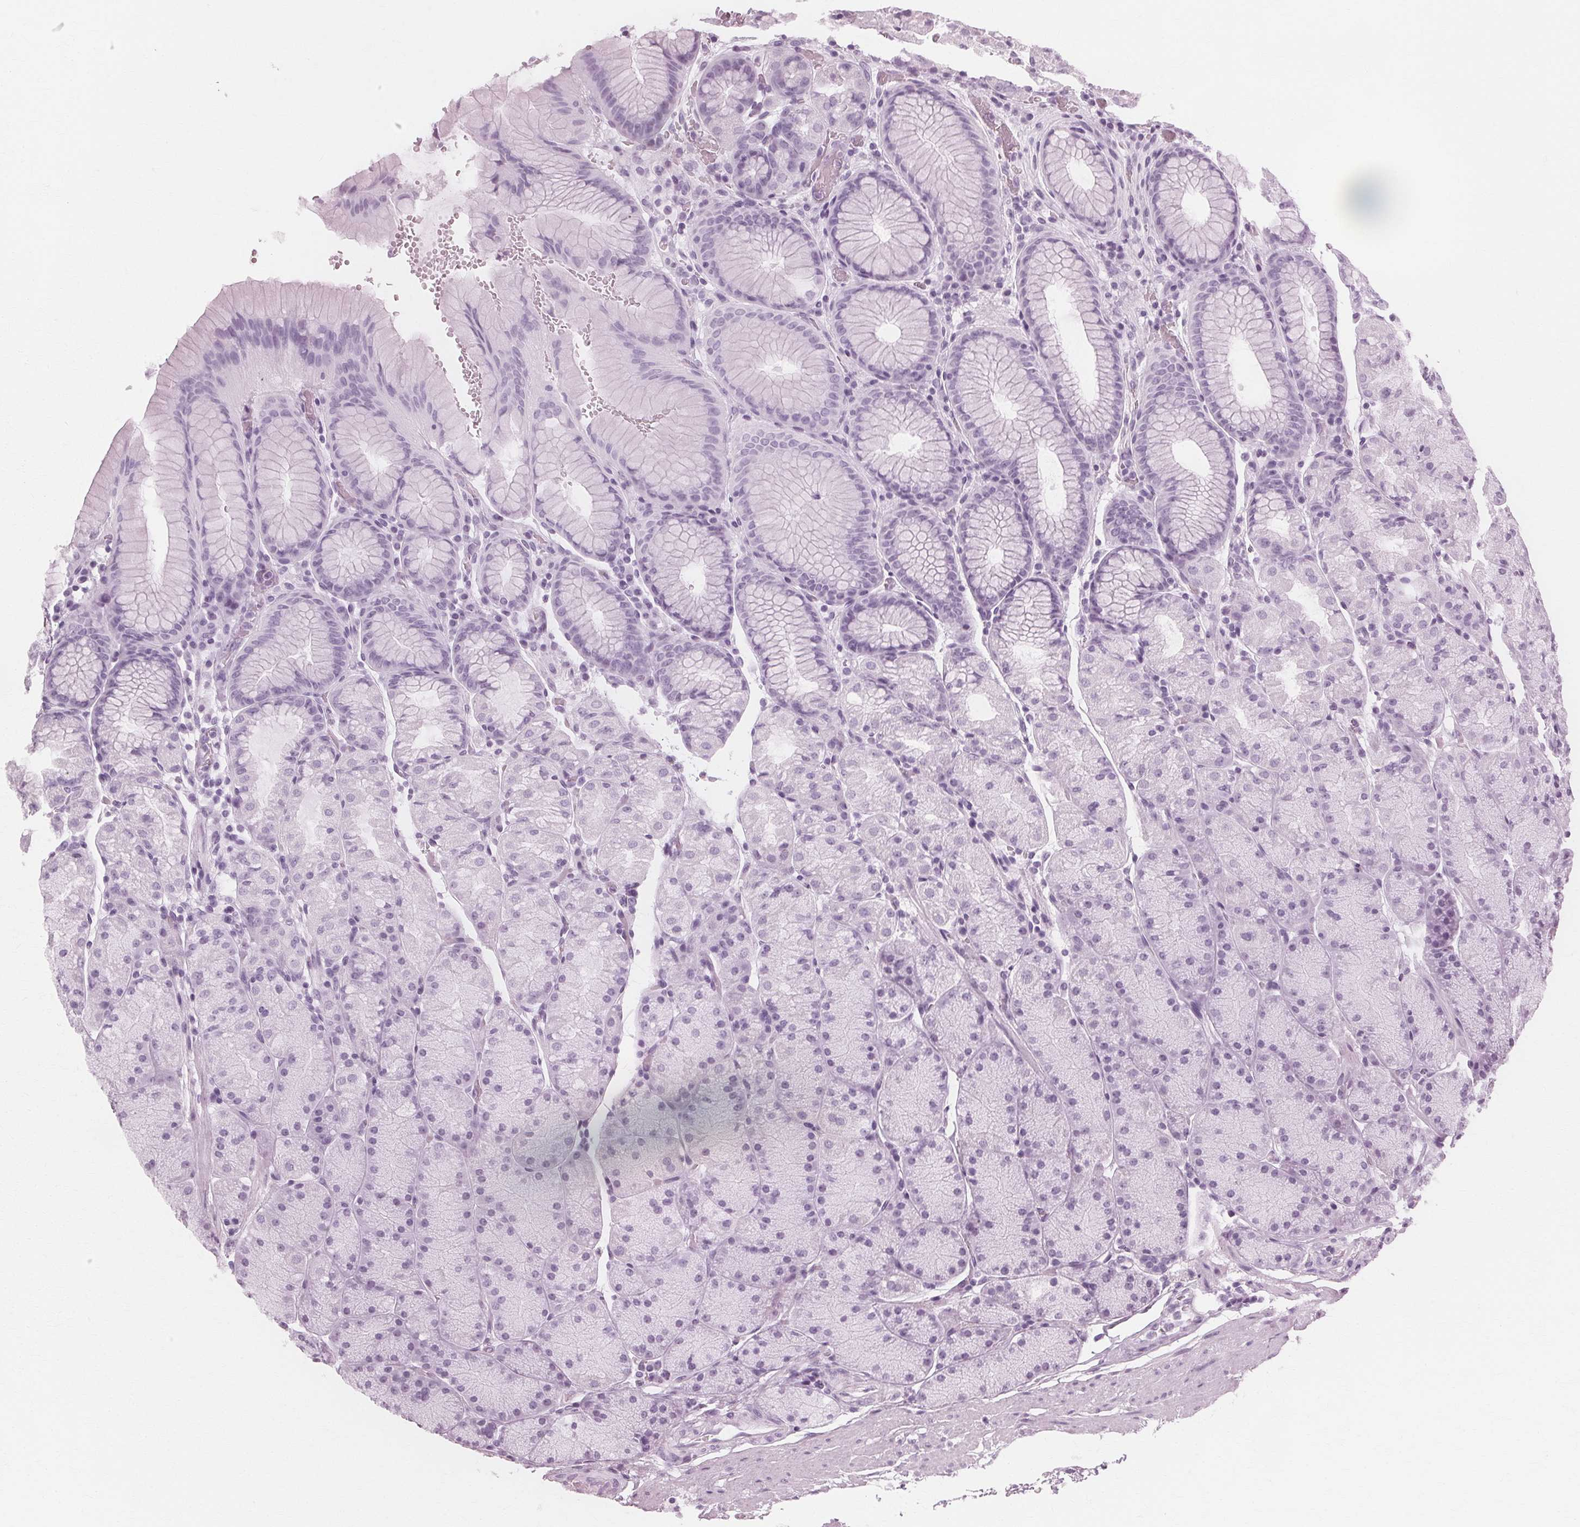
{"staining": {"intensity": "negative", "quantity": "none", "location": "none"}, "tissue": "stomach", "cell_type": "Glandular cells", "image_type": "normal", "snomed": [{"axis": "morphology", "description": "Normal tissue, NOS"}, {"axis": "topography", "description": "Stomach, upper"}, {"axis": "topography", "description": "Stomach"}], "caption": "Benign stomach was stained to show a protein in brown. There is no significant positivity in glandular cells. Nuclei are stained in blue.", "gene": "DNASE2", "patient": {"sex": "male", "age": 76}}